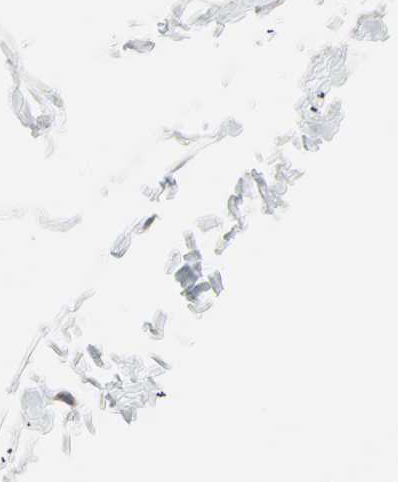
{"staining": {"intensity": "negative", "quantity": "none", "location": "none"}, "tissue": "adipose tissue", "cell_type": "Adipocytes", "image_type": "normal", "snomed": [{"axis": "morphology", "description": "Normal tissue, NOS"}, {"axis": "topography", "description": "Soft tissue"}], "caption": "High magnification brightfield microscopy of benign adipose tissue stained with DAB (brown) and counterstained with hematoxylin (blue): adipocytes show no significant staining.", "gene": "RAD18", "patient": {"sex": "male", "age": 26}}